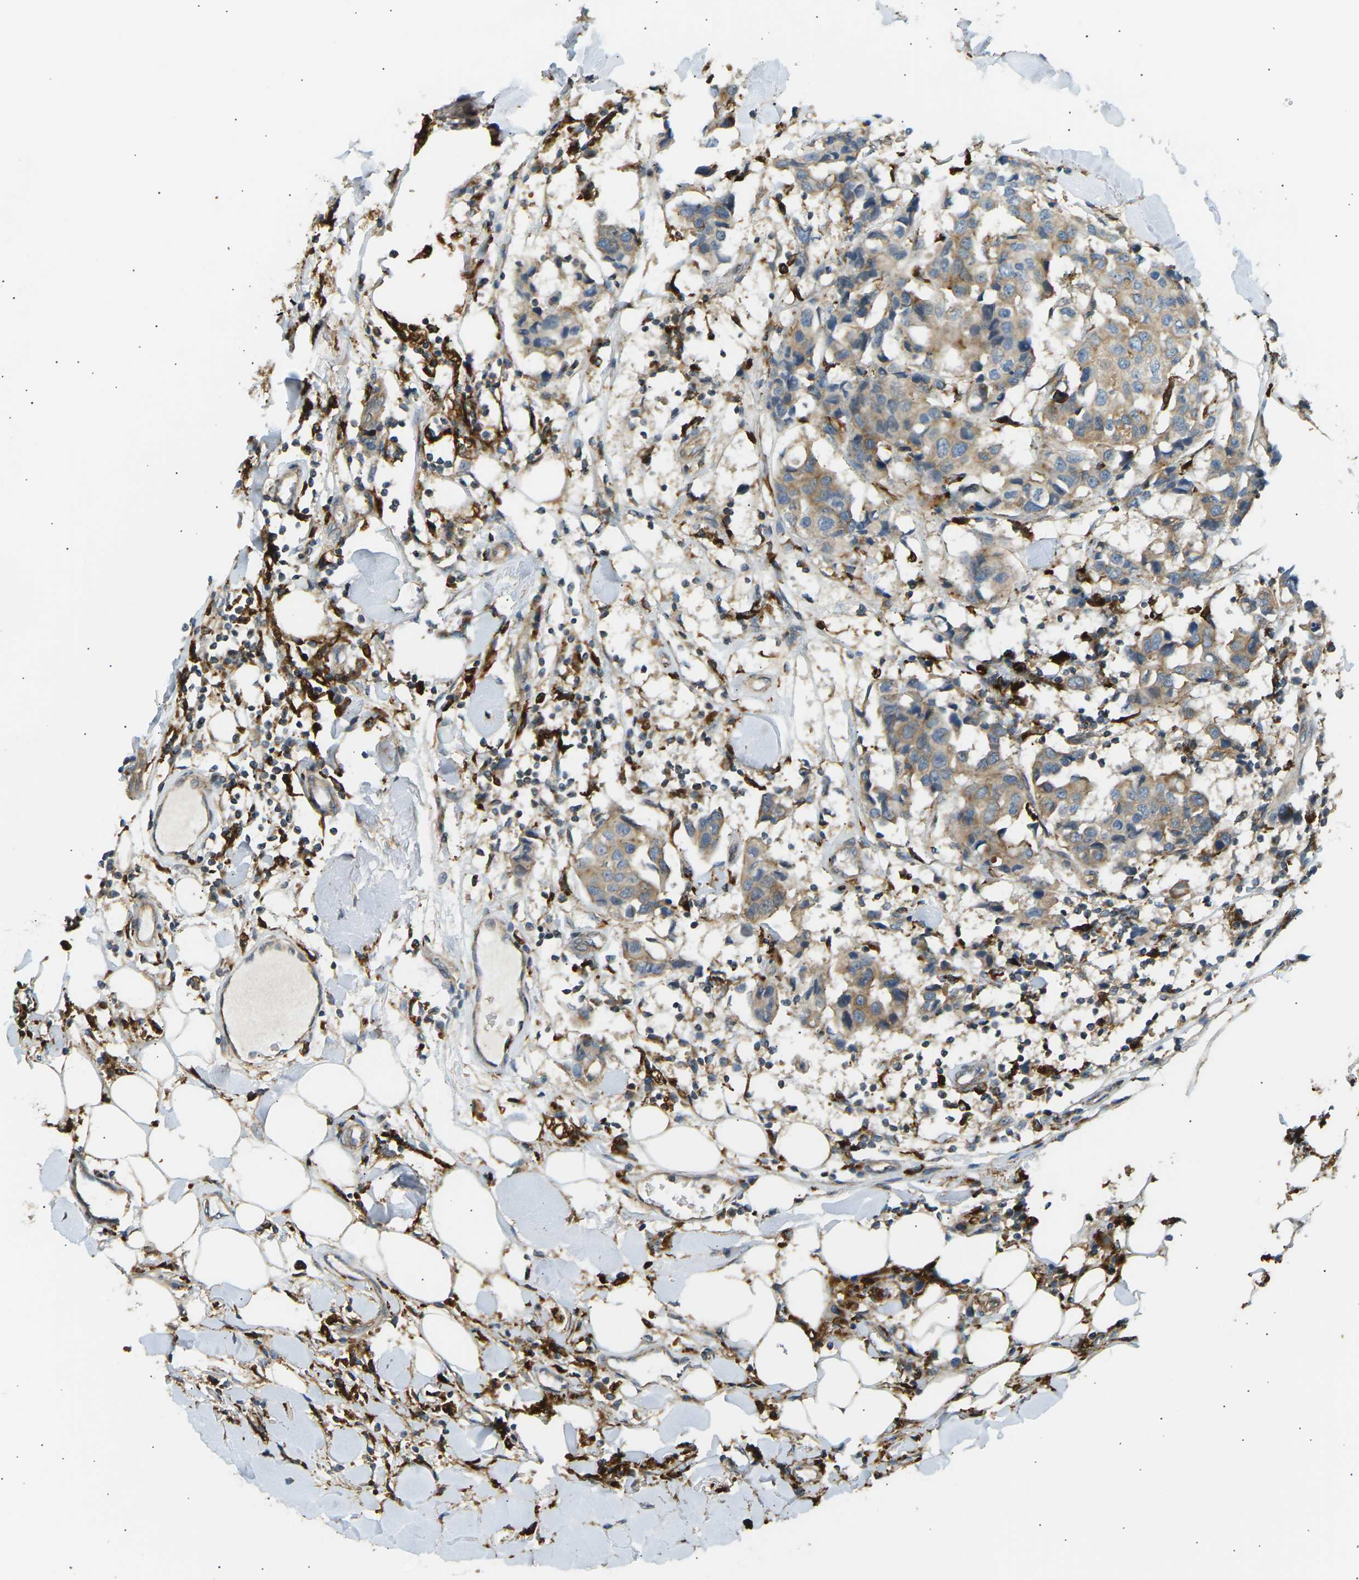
{"staining": {"intensity": "moderate", "quantity": ">75%", "location": "cytoplasmic/membranous"}, "tissue": "breast cancer", "cell_type": "Tumor cells", "image_type": "cancer", "snomed": [{"axis": "morphology", "description": "Duct carcinoma"}, {"axis": "topography", "description": "Breast"}], "caption": "A micrograph of breast cancer (intraductal carcinoma) stained for a protein shows moderate cytoplasmic/membranous brown staining in tumor cells.", "gene": "CDK17", "patient": {"sex": "female", "age": 80}}